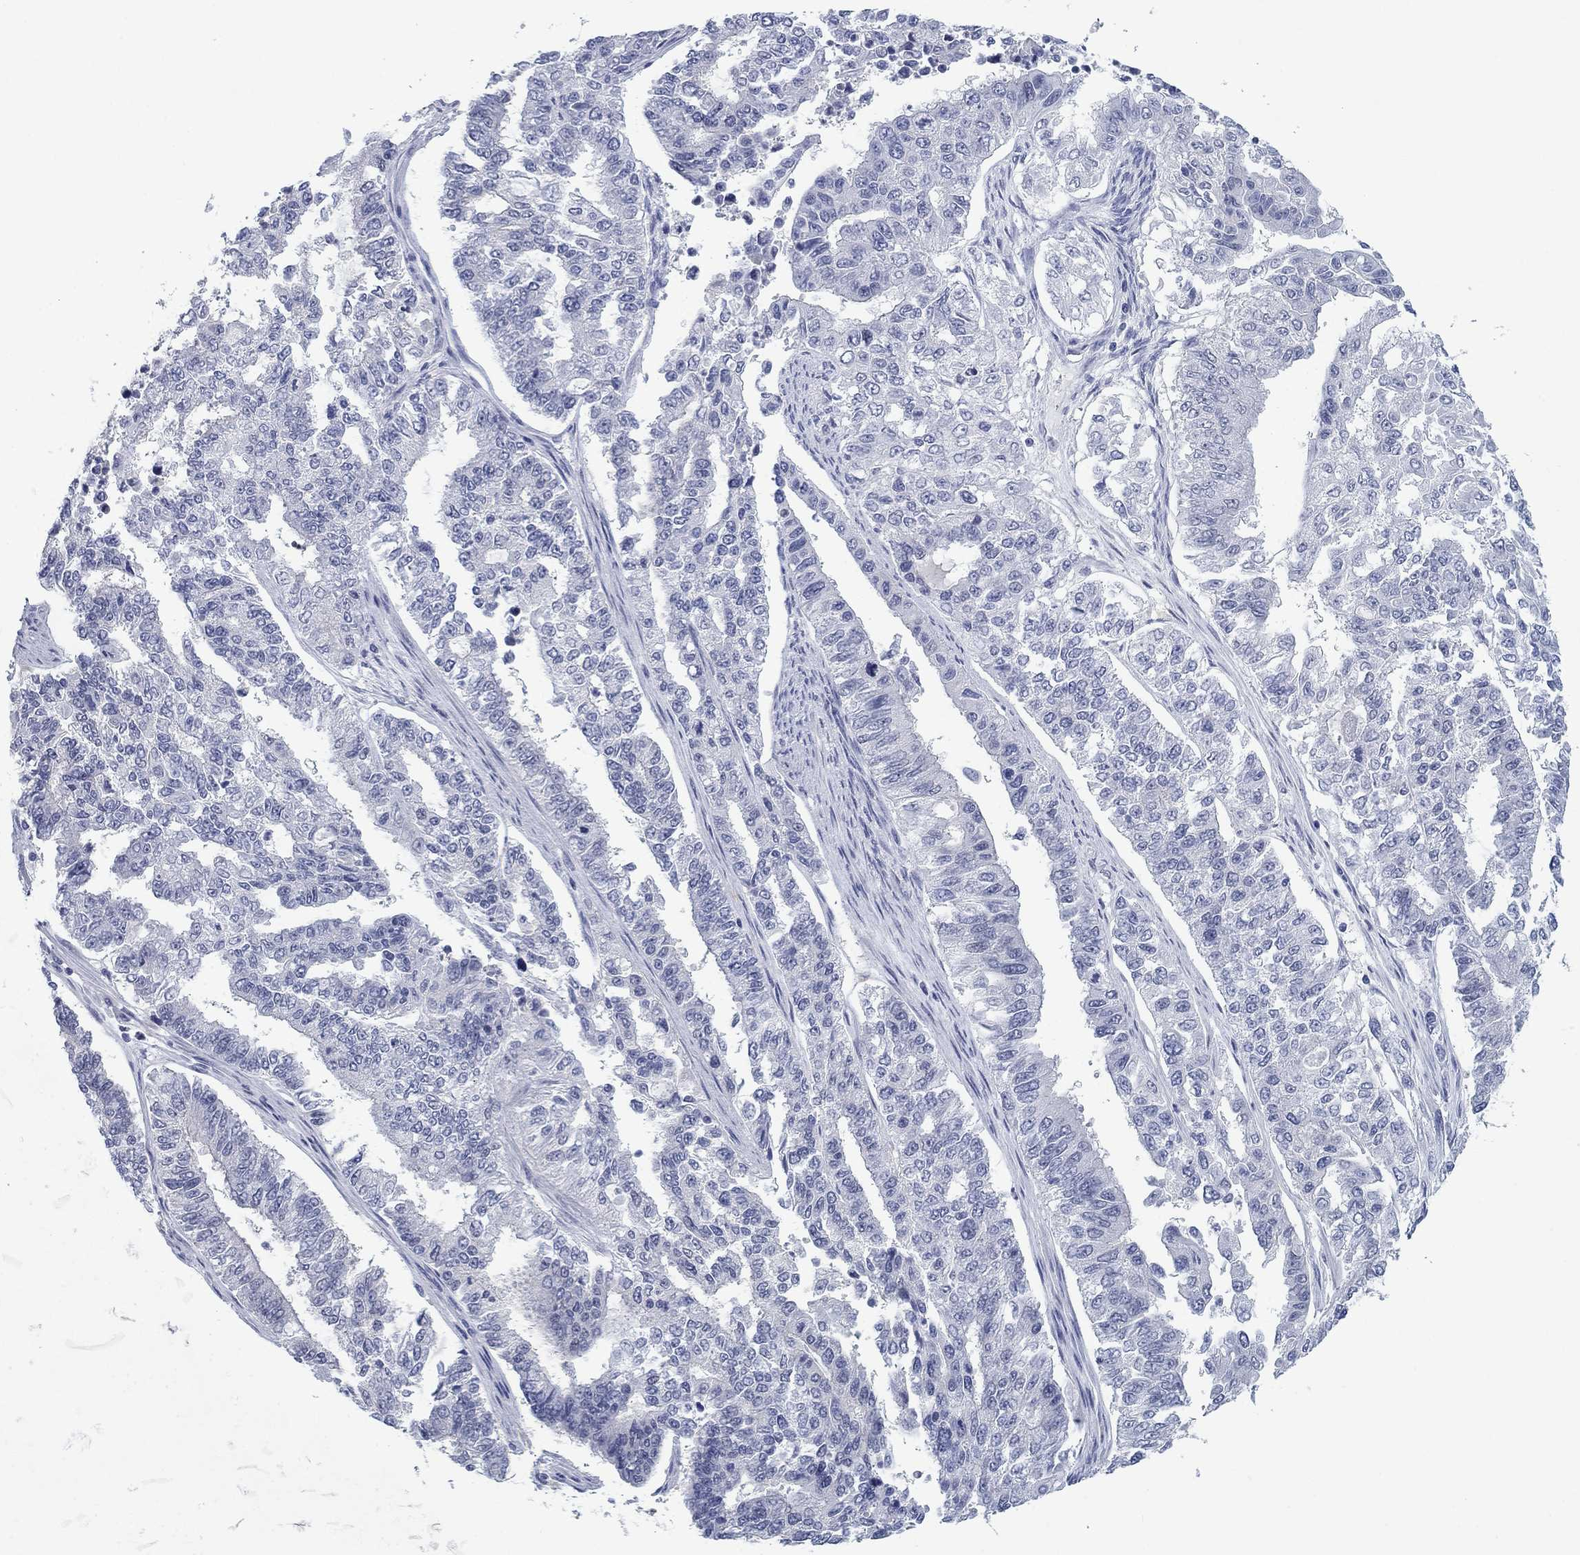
{"staining": {"intensity": "negative", "quantity": "none", "location": "none"}, "tissue": "endometrial cancer", "cell_type": "Tumor cells", "image_type": "cancer", "snomed": [{"axis": "morphology", "description": "Adenocarcinoma, NOS"}, {"axis": "topography", "description": "Uterus"}], "caption": "Adenocarcinoma (endometrial) was stained to show a protein in brown. There is no significant expression in tumor cells. (Stains: DAB IHC with hematoxylin counter stain, Microscopy: brightfield microscopy at high magnification).", "gene": "DNAL1", "patient": {"sex": "female", "age": 59}}